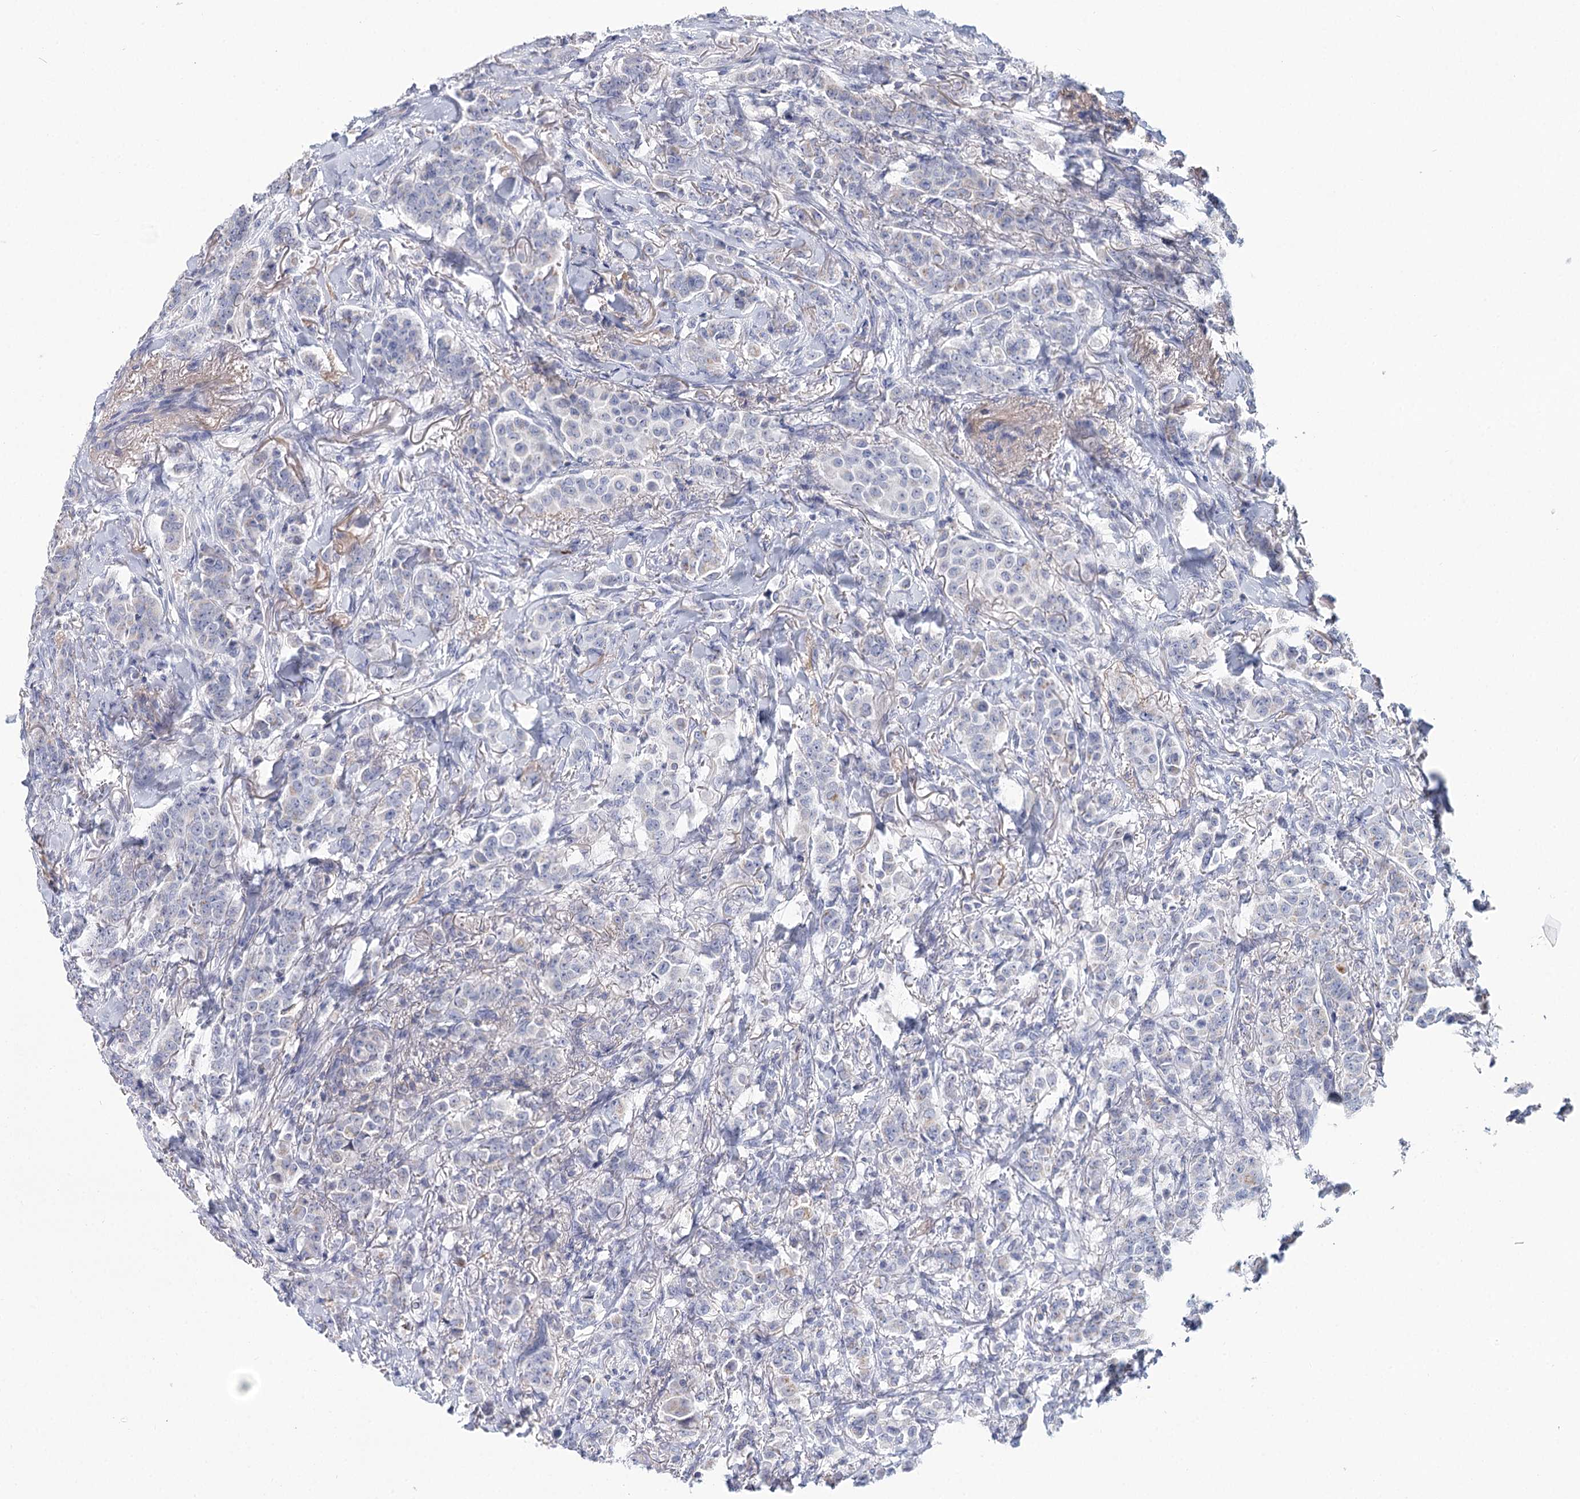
{"staining": {"intensity": "negative", "quantity": "none", "location": "none"}, "tissue": "breast cancer", "cell_type": "Tumor cells", "image_type": "cancer", "snomed": [{"axis": "morphology", "description": "Duct carcinoma"}, {"axis": "topography", "description": "Breast"}], "caption": "Image shows no protein expression in tumor cells of breast infiltrating ductal carcinoma tissue. (Immunohistochemistry (ihc), brightfield microscopy, high magnification).", "gene": "ARHGAP44", "patient": {"sex": "female", "age": 40}}